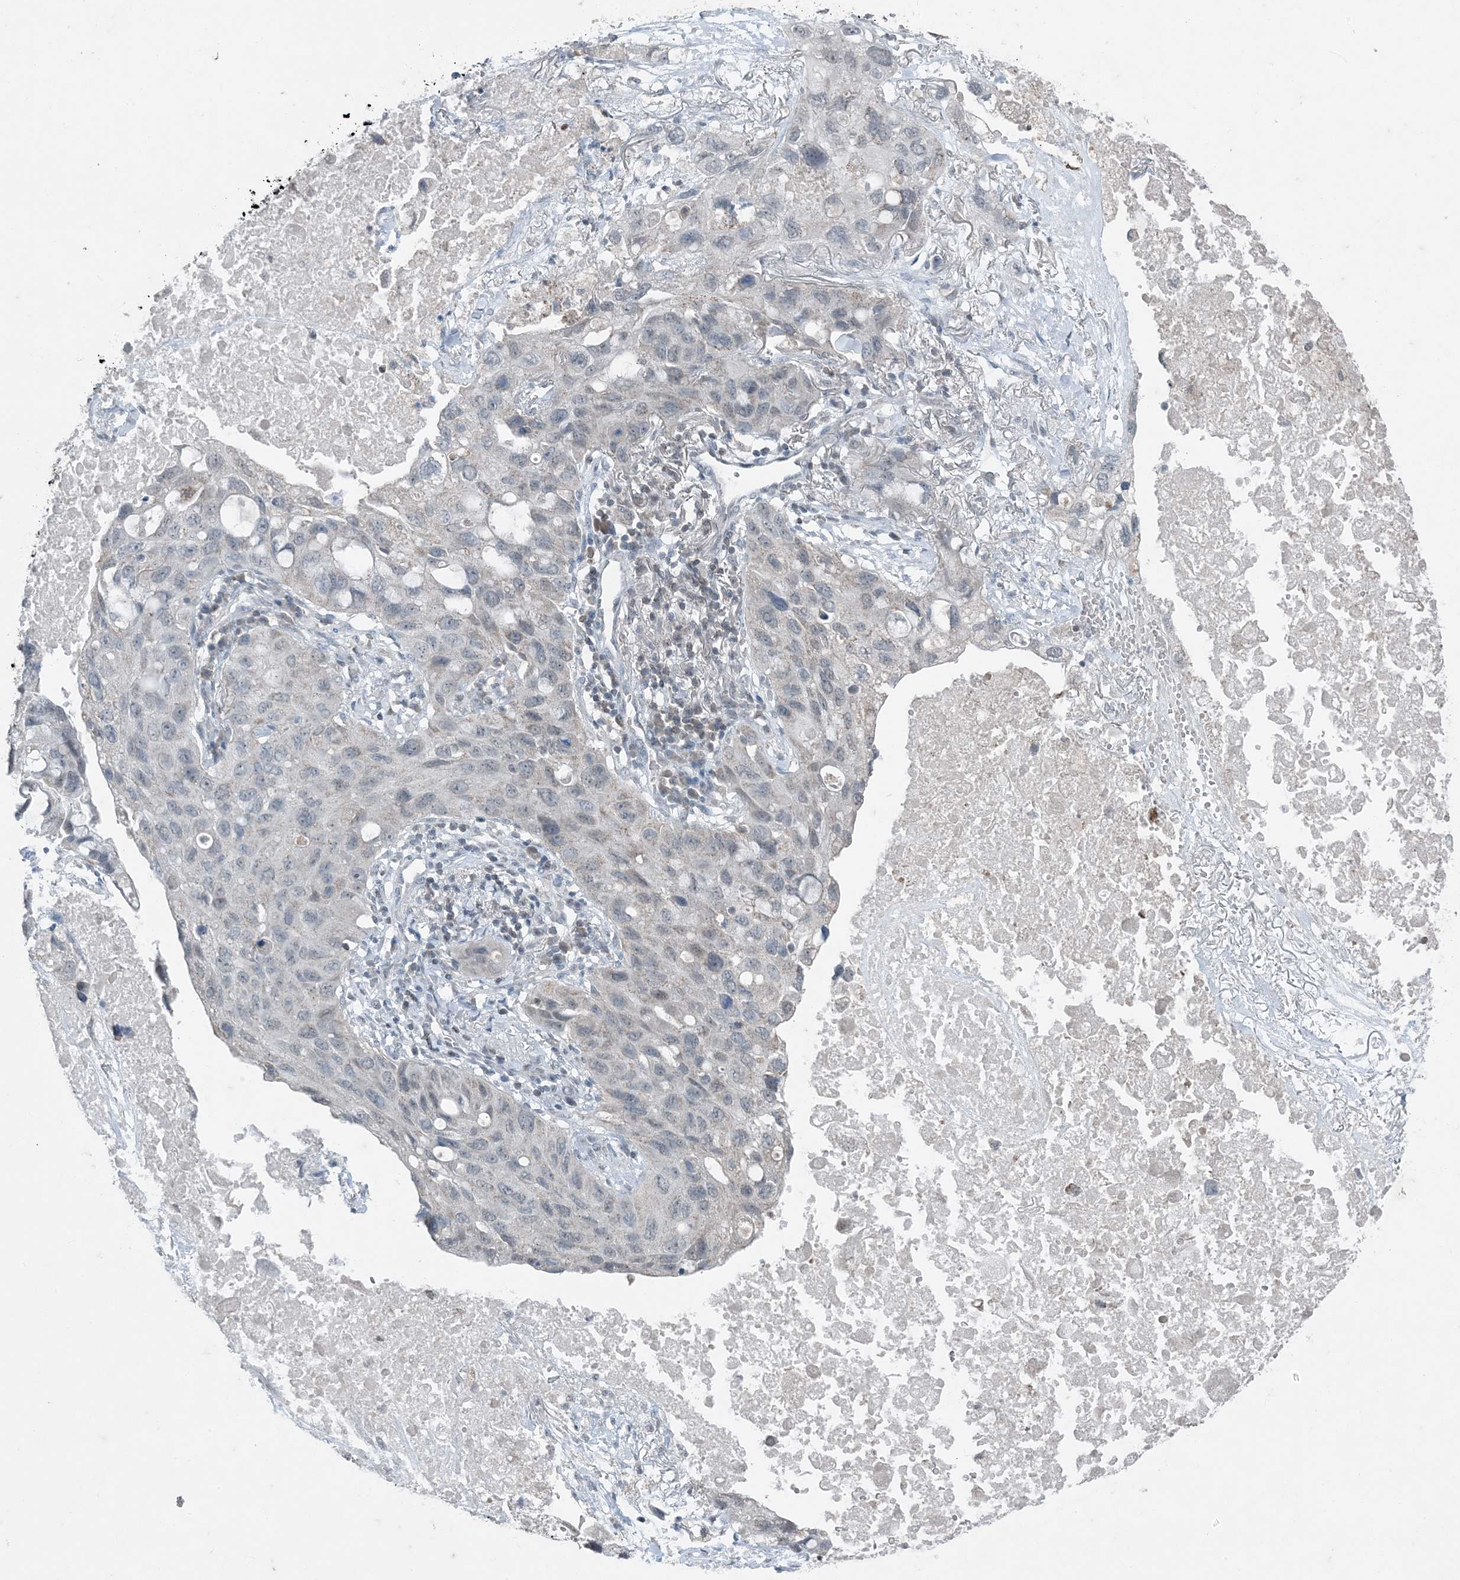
{"staining": {"intensity": "weak", "quantity": "<25%", "location": "cytoplasmic/membranous"}, "tissue": "lung cancer", "cell_type": "Tumor cells", "image_type": "cancer", "snomed": [{"axis": "morphology", "description": "Squamous cell carcinoma, NOS"}, {"axis": "topography", "description": "Lung"}], "caption": "There is no significant expression in tumor cells of lung cancer.", "gene": "GNL1", "patient": {"sex": "female", "age": 73}}